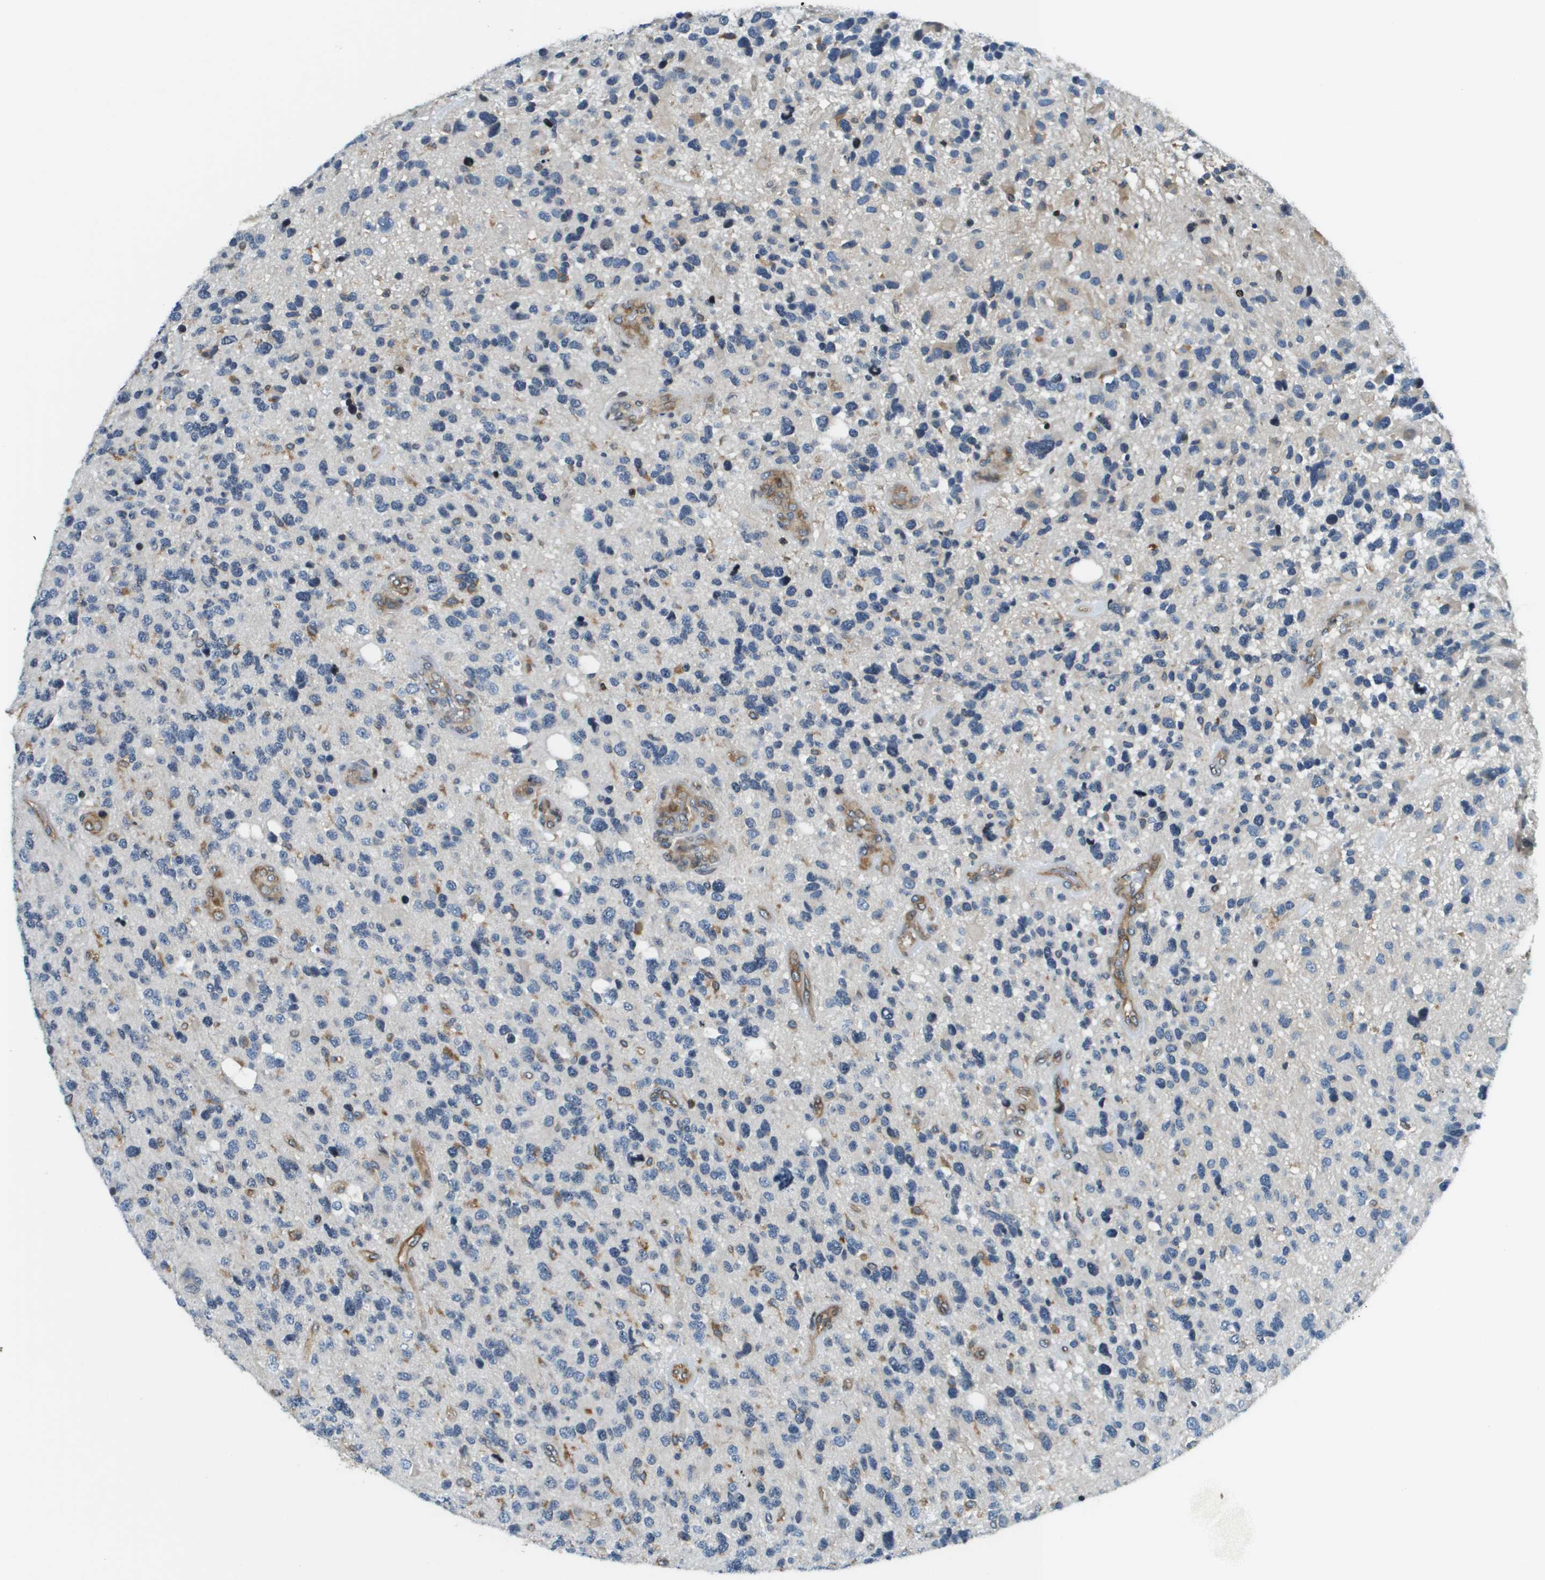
{"staining": {"intensity": "negative", "quantity": "none", "location": "none"}, "tissue": "glioma", "cell_type": "Tumor cells", "image_type": "cancer", "snomed": [{"axis": "morphology", "description": "Glioma, malignant, High grade"}, {"axis": "topography", "description": "Brain"}], "caption": "Tumor cells are negative for brown protein staining in malignant high-grade glioma.", "gene": "ESYT1", "patient": {"sex": "female", "age": 58}}